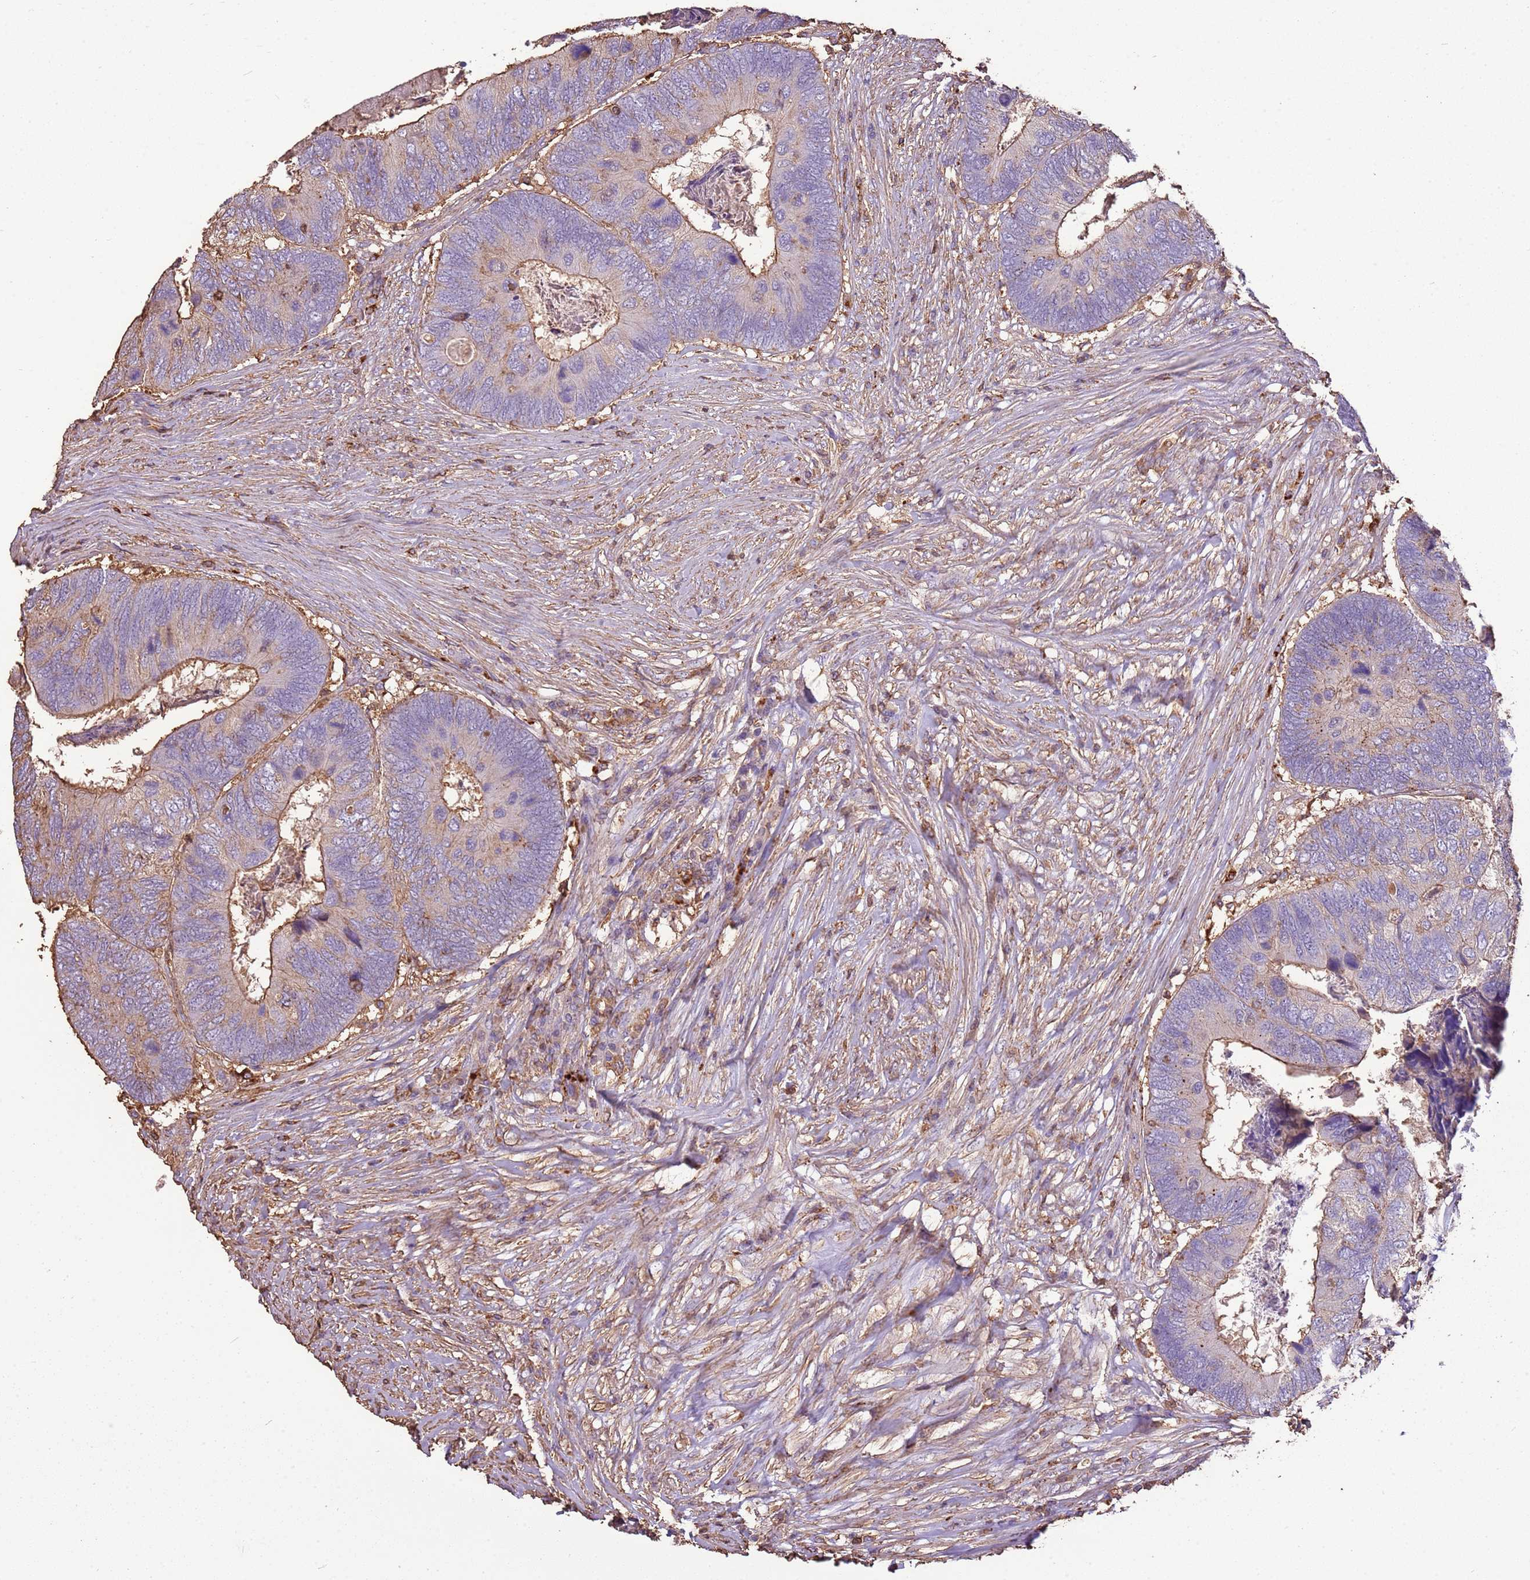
{"staining": {"intensity": "moderate", "quantity": "<25%", "location": "cytoplasmic/membranous"}, "tissue": "colorectal cancer", "cell_type": "Tumor cells", "image_type": "cancer", "snomed": [{"axis": "morphology", "description": "Adenocarcinoma, NOS"}, {"axis": "topography", "description": "Colon"}], "caption": "Brown immunohistochemical staining in adenocarcinoma (colorectal) demonstrates moderate cytoplasmic/membranous positivity in approximately <25% of tumor cells.", "gene": "ARL10", "patient": {"sex": "female", "age": 67}}